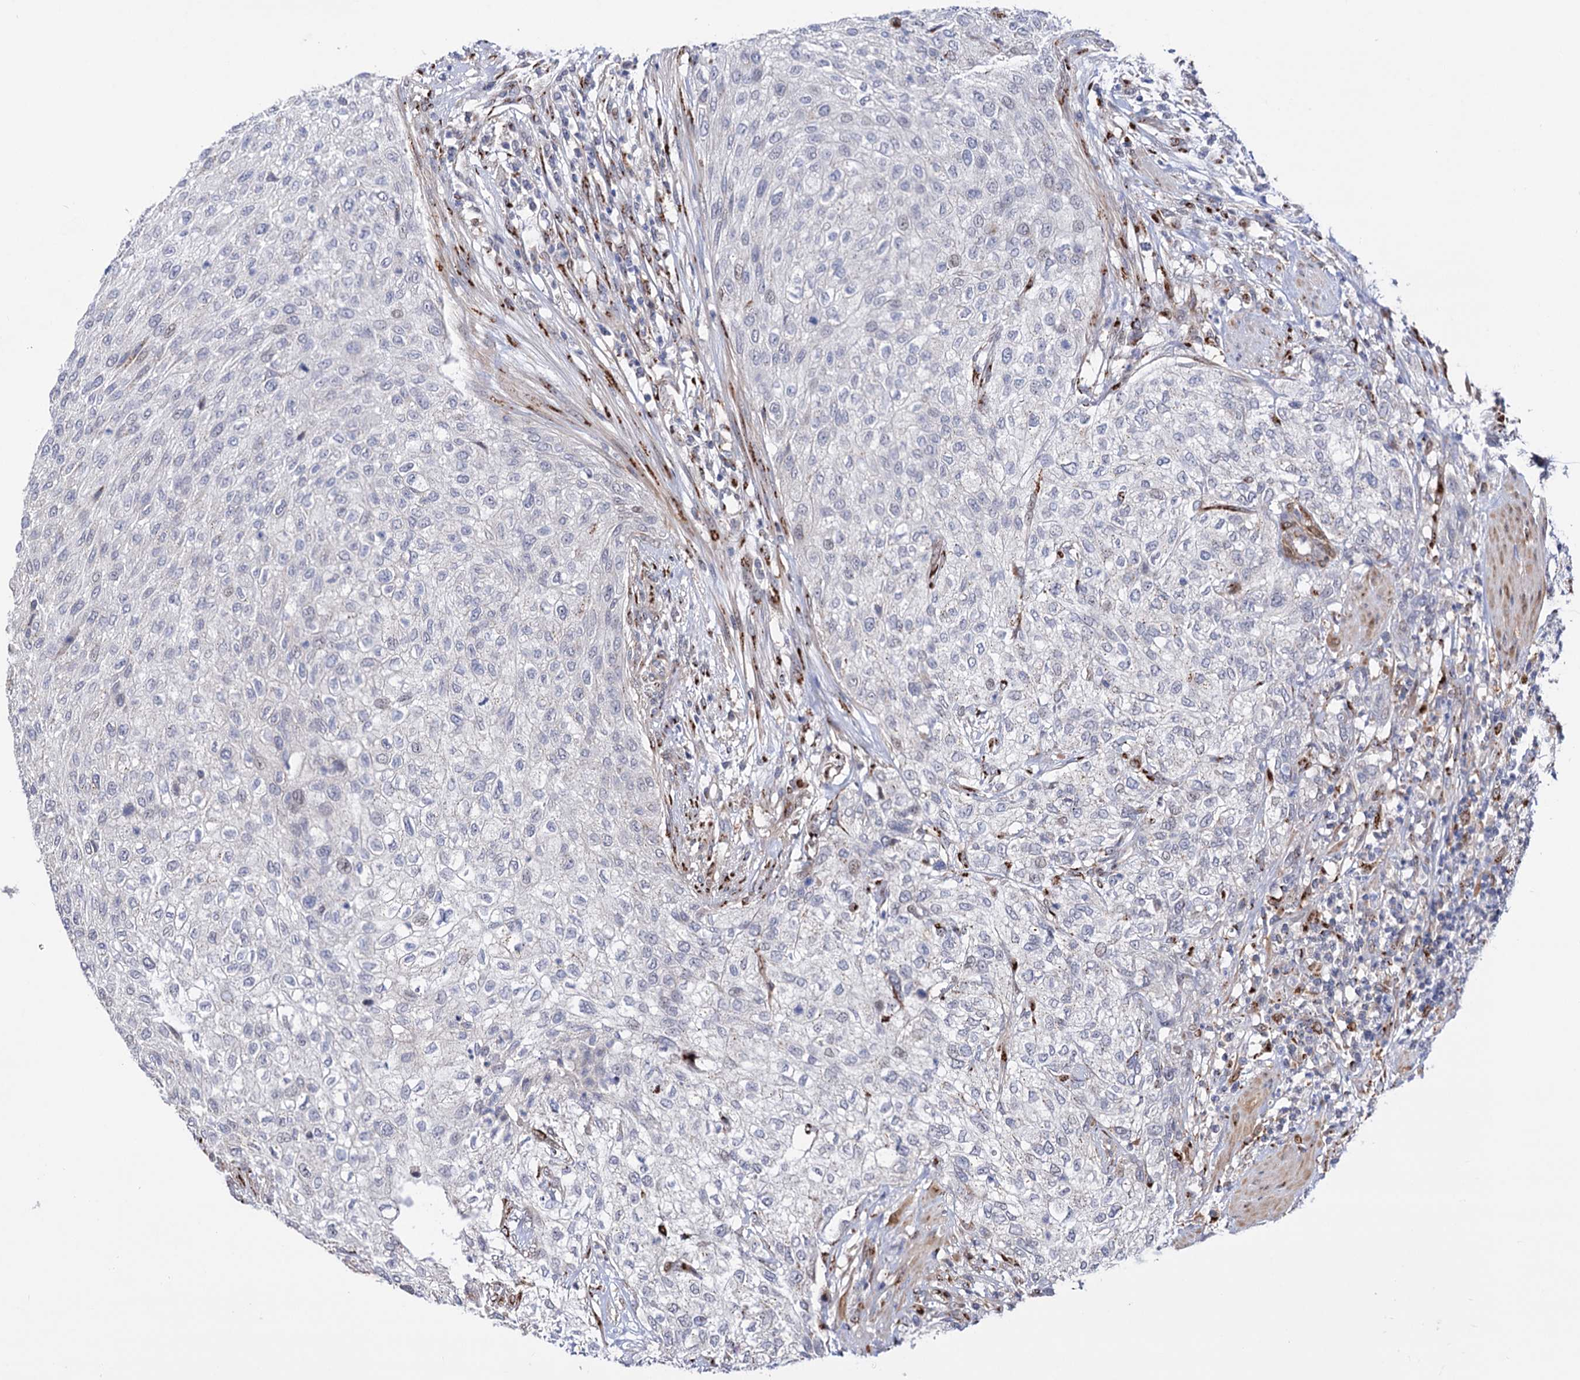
{"staining": {"intensity": "weak", "quantity": "<25%", "location": "cytoplasmic/membranous"}, "tissue": "urothelial cancer", "cell_type": "Tumor cells", "image_type": "cancer", "snomed": [{"axis": "morphology", "description": "Urothelial carcinoma, High grade"}, {"axis": "topography", "description": "Urinary bladder"}], "caption": "A high-resolution image shows immunohistochemistry staining of urothelial carcinoma (high-grade), which demonstrates no significant expression in tumor cells.", "gene": "C11orf96", "patient": {"sex": "male", "age": 35}}